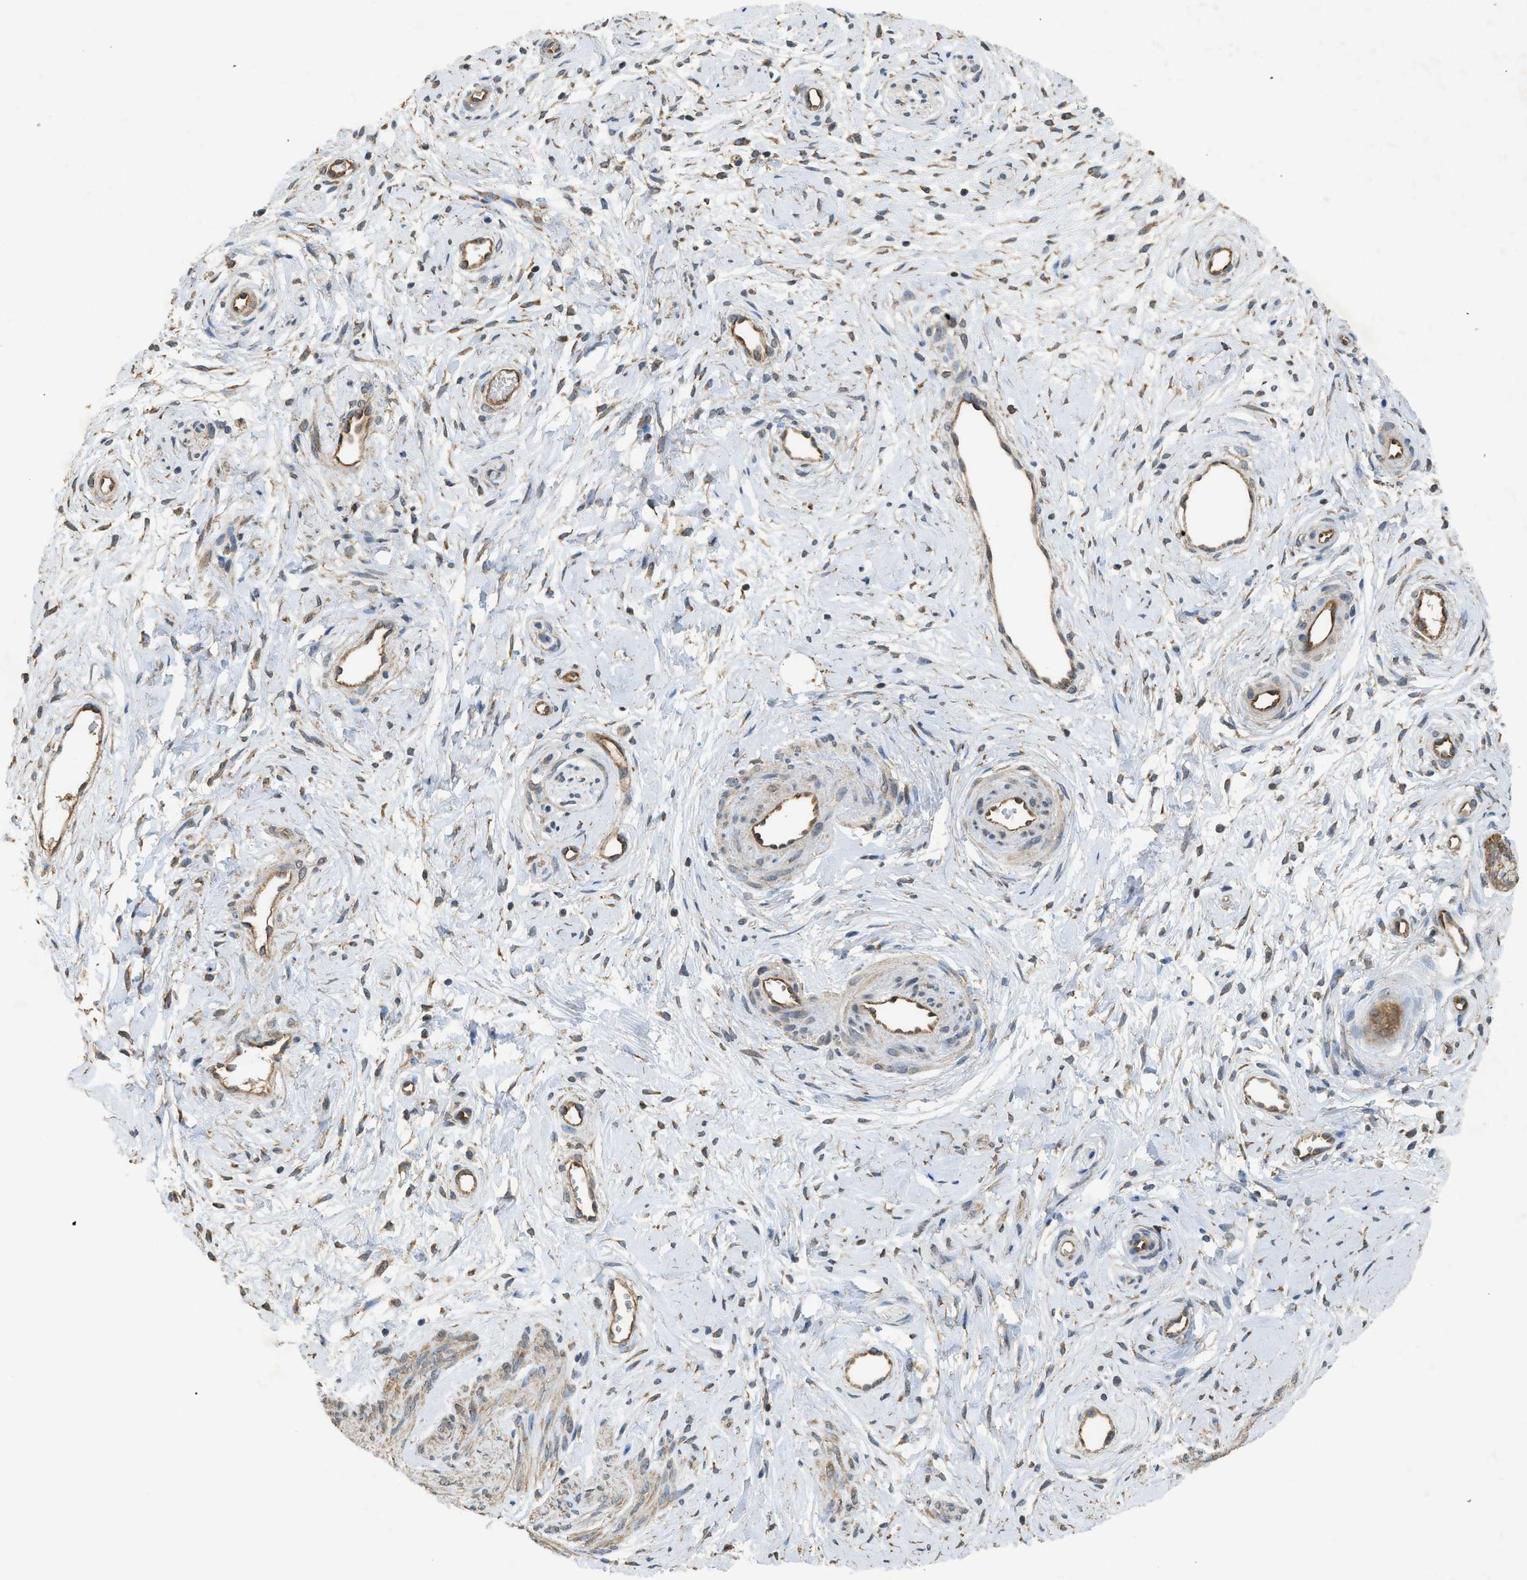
{"staining": {"intensity": "moderate", "quantity": ">75%", "location": "cytoplasmic/membranous"}, "tissue": "cervix", "cell_type": "Glandular cells", "image_type": "normal", "snomed": [{"axis": "morphology", "description": "Normal tissue, NOS"}, {"axis": "topography", "description": "Cervix"}], "caption": "Glandular cells exhibit medium levels of moderate cytoplasmic/membranous positivity in approximately >75% of cells in normal cervix.", "gene": "HIP1R", "patient": {"sex": "female", "age": 39}}